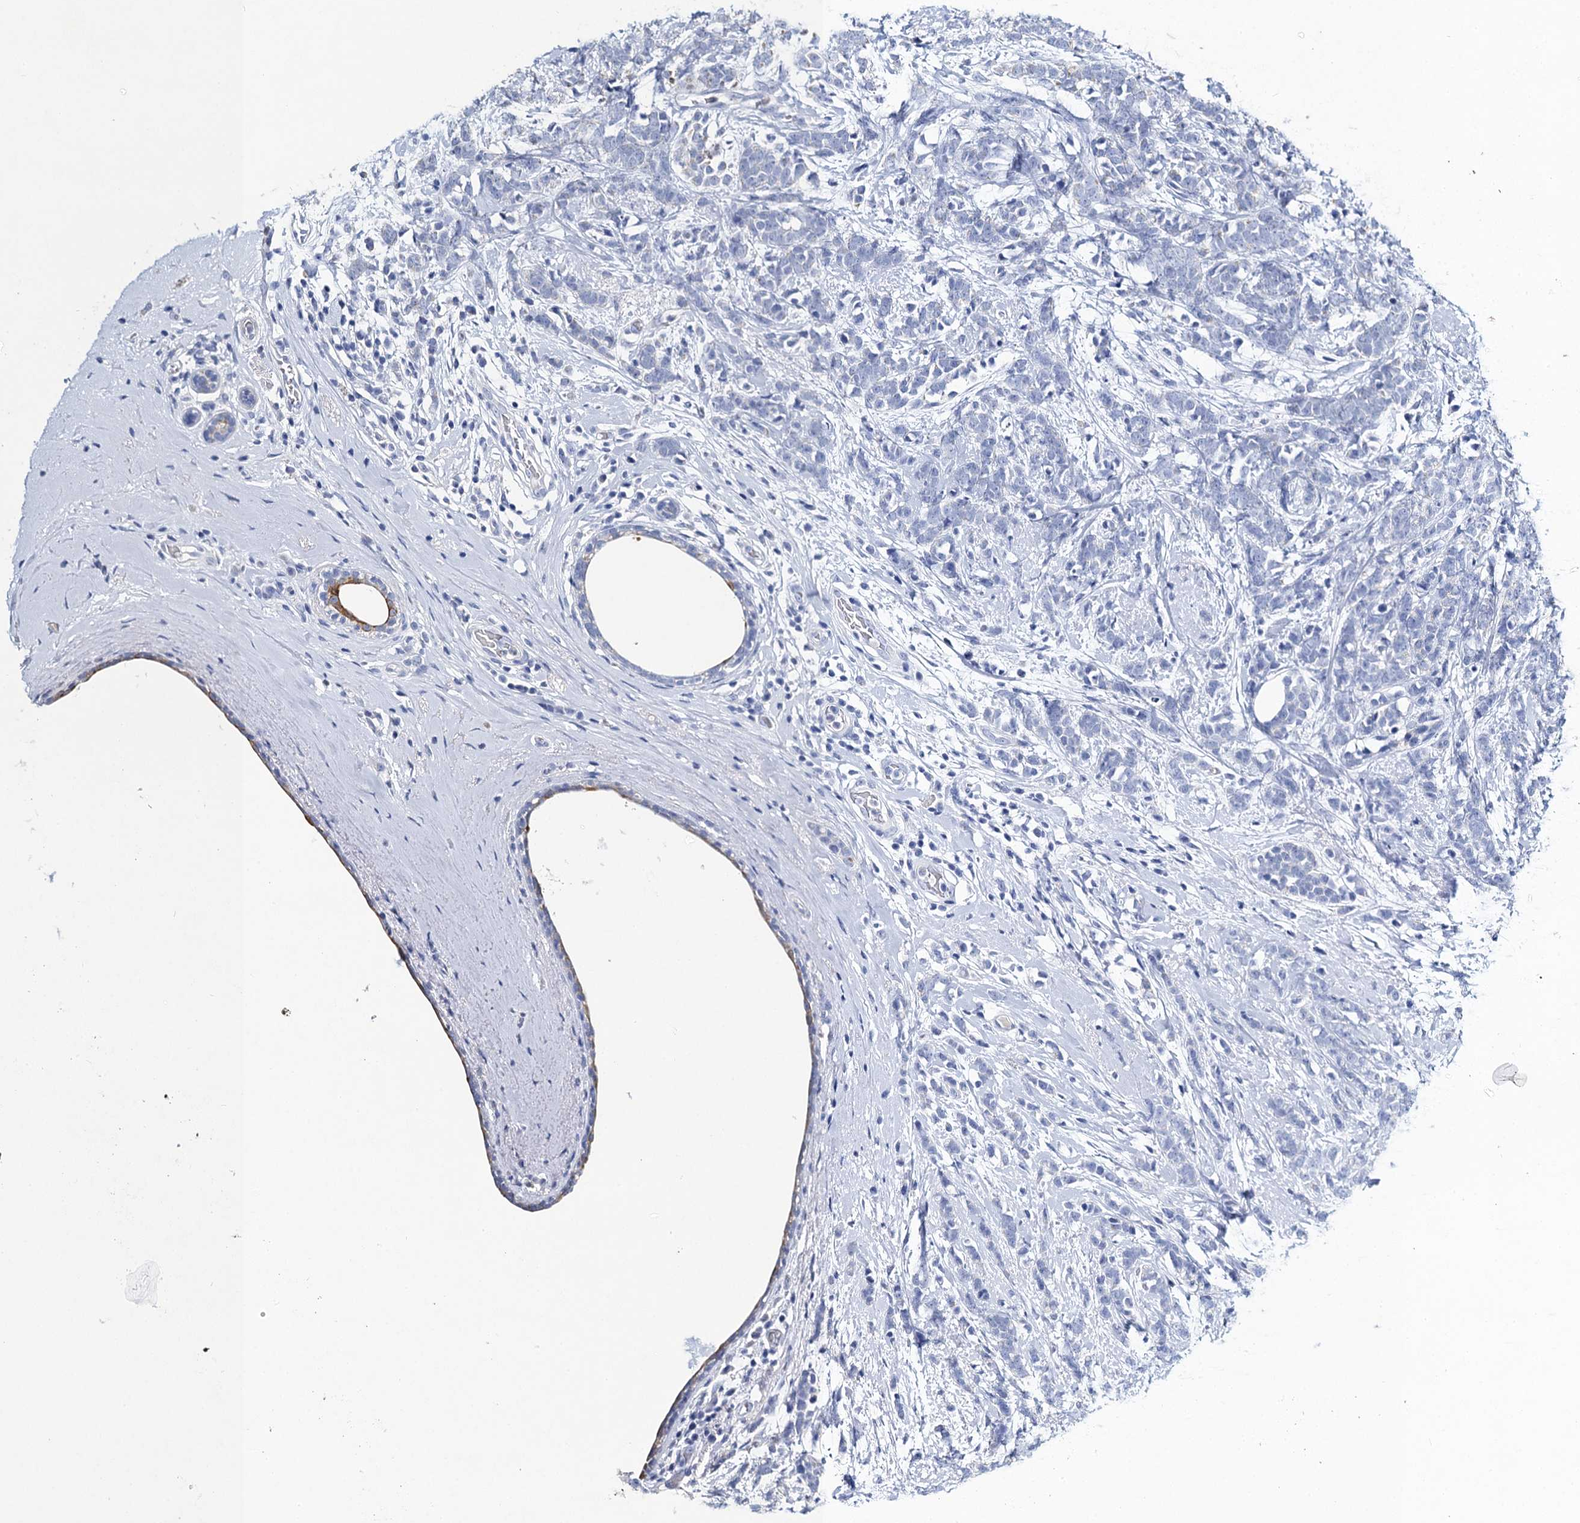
{"staining": {"intensity": "negative", "quantity": "none", "location": "none"}, "tissue": "breast cancer", "cell_type": "Tumor cells", "image_type": "cancer", "snomed": [{"axis": "morphology", "description": "Lobular carcinoma"}, {"axis": "topography", "description": "Breast"}], "caption": "Image shows no significant protein expression in tumor cells of breast cancer (lobular carcinoma).", "gene": "SLC11A2", "patient": {"sex": "female", "age": 58}}